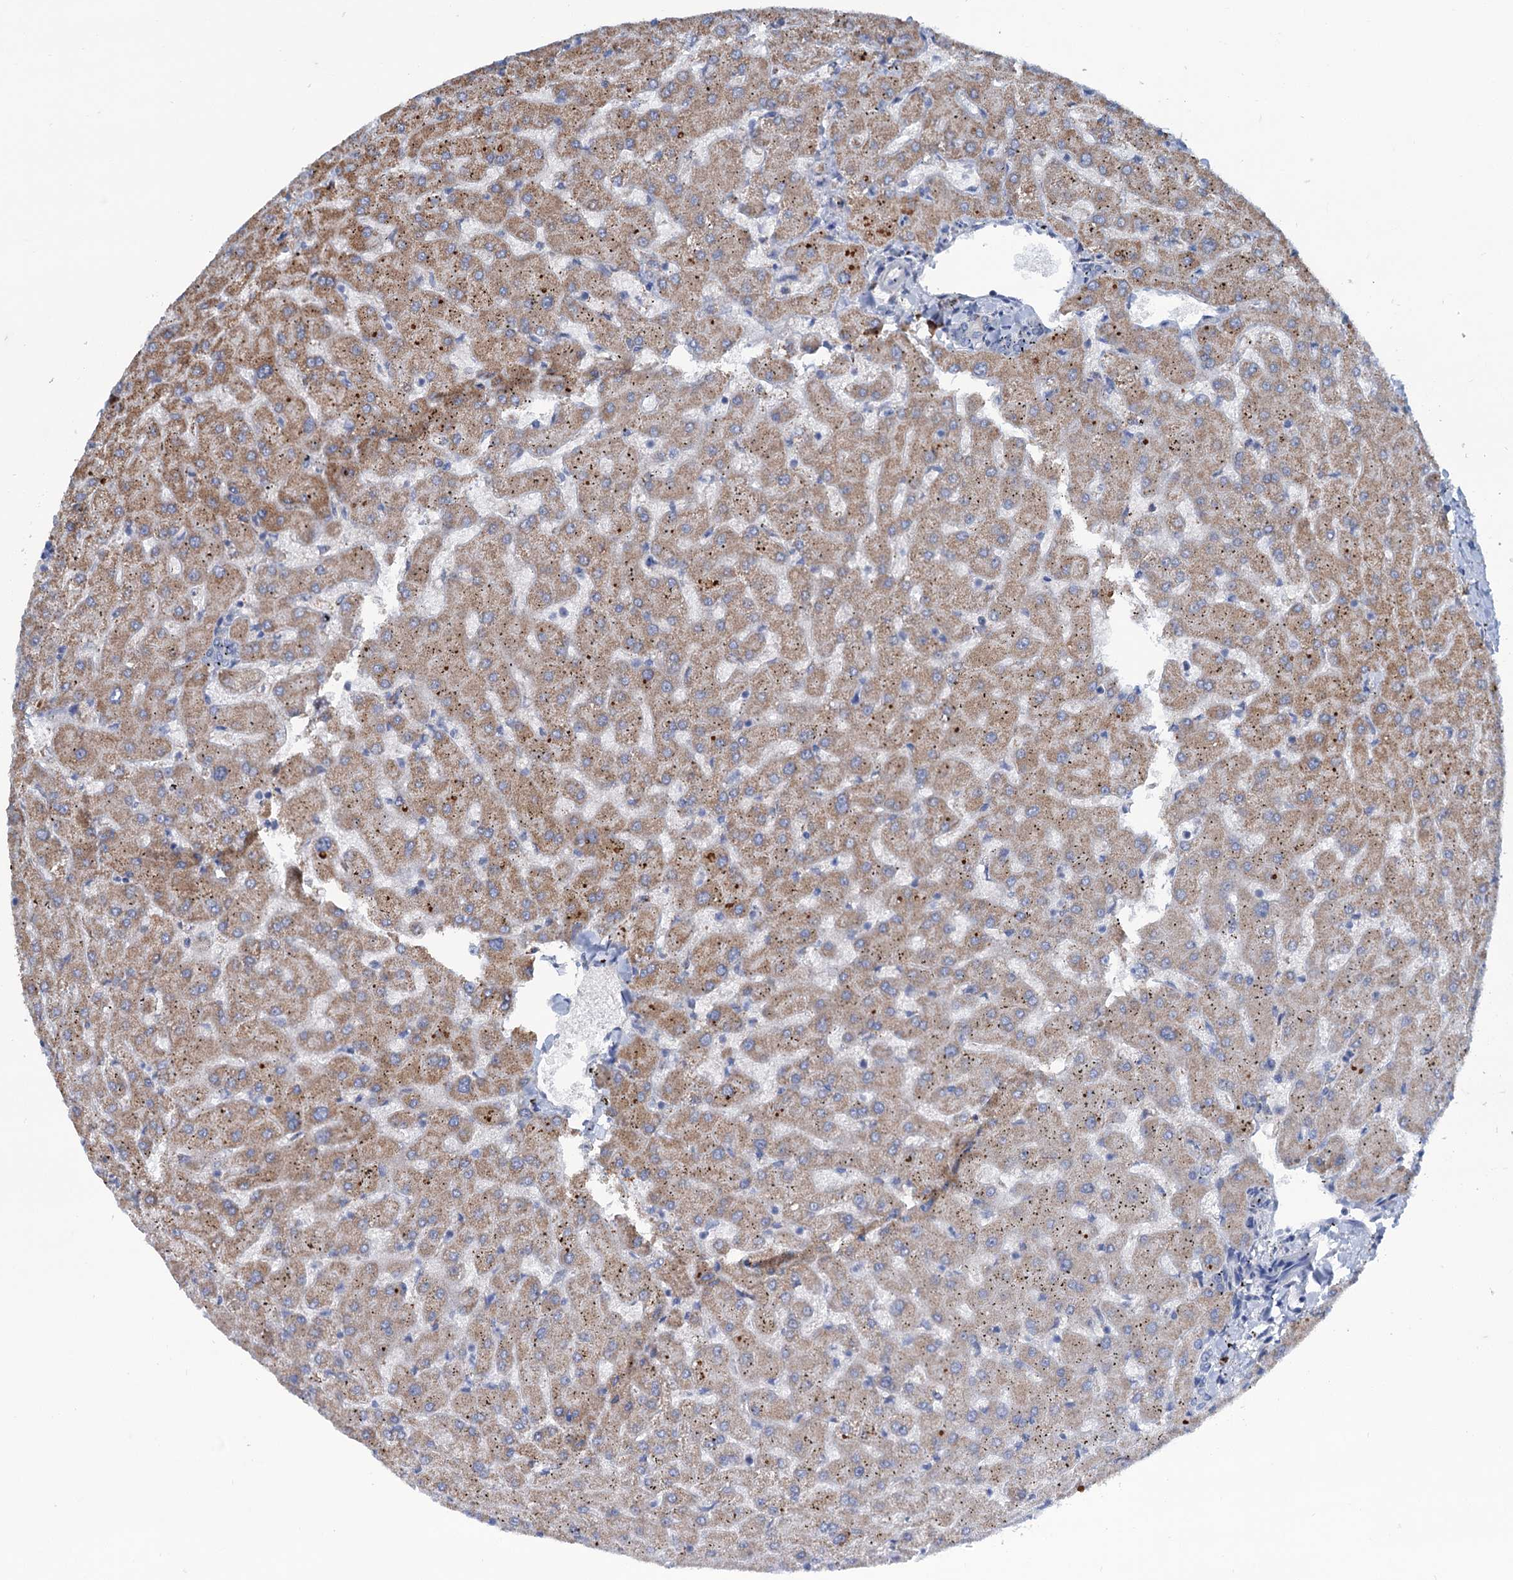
{"staining": {"intensity": "negative", "quantity": "none", "location": "none"}, "tissue": "liver", "cell_type": "Cholangiocytes", "image_type": "normal", "snomed": [{"axis": "morphology", "description": "Normal tissue, NOS"}, {"axis": "topography", "description": "Liver"}], "caption": "This is an IHC micrograph of benign human liver. There is no positivity in cholangiocytes.", "gene": "LPIN1", "patient": {"sex": "female", "age": 63}}